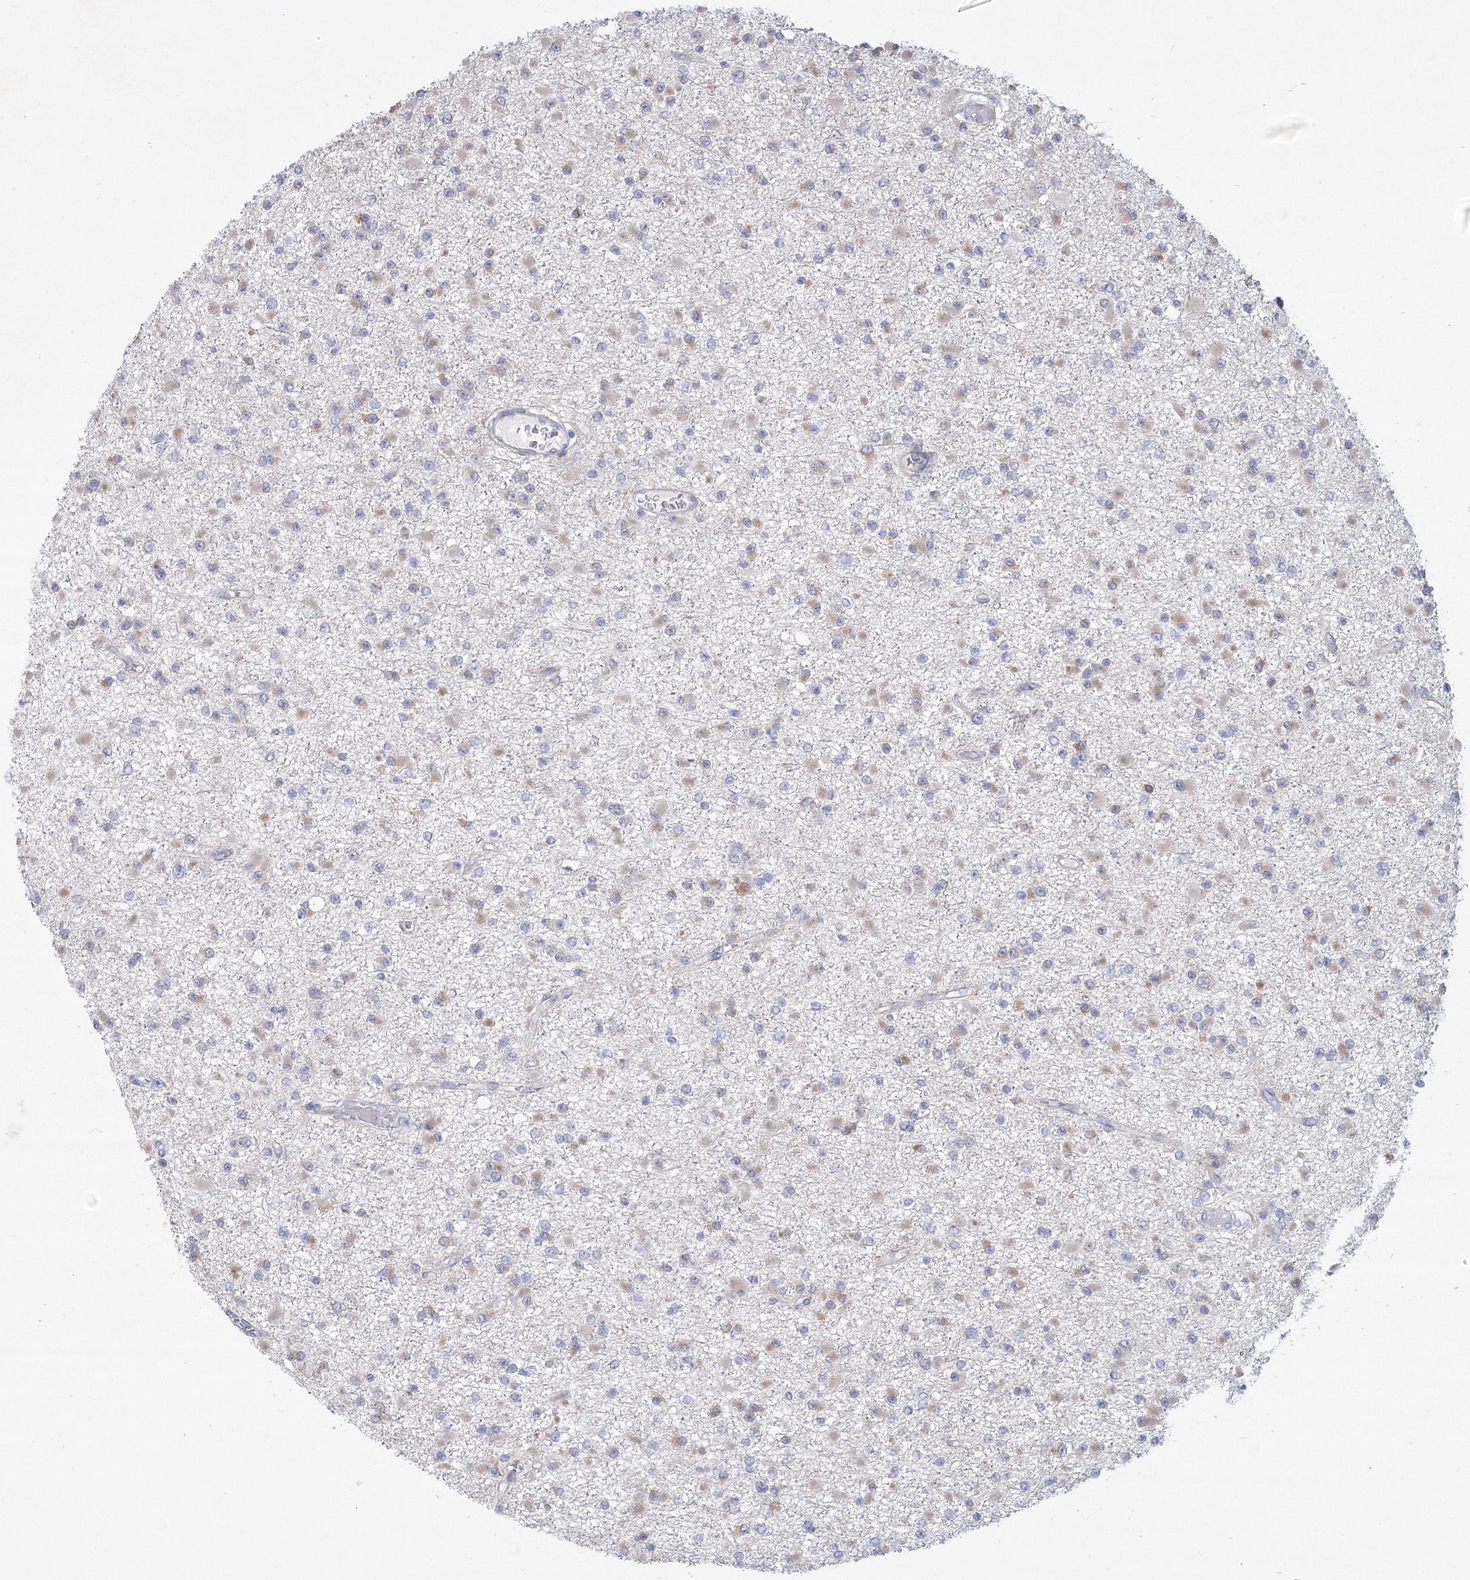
{"staining": {"intensity": "negative", "quantity": "none", "location": "none"}, "tissue": "glioma", "cell_type": "Tumor cells", "image_type": "cancer", "snomed": [{"axis": "morphology", "description": "Glioma, malignant, Low grade"}, {"axis": "topography", "description": "Brain"}], "caption": "Immunohistochemistry (IHC) image of glioma stained for a protein (brown), which reveals no positivity in tumor cells.", "gene": "NCKAP5", "patient": {"sex": "female", "age": 22}}